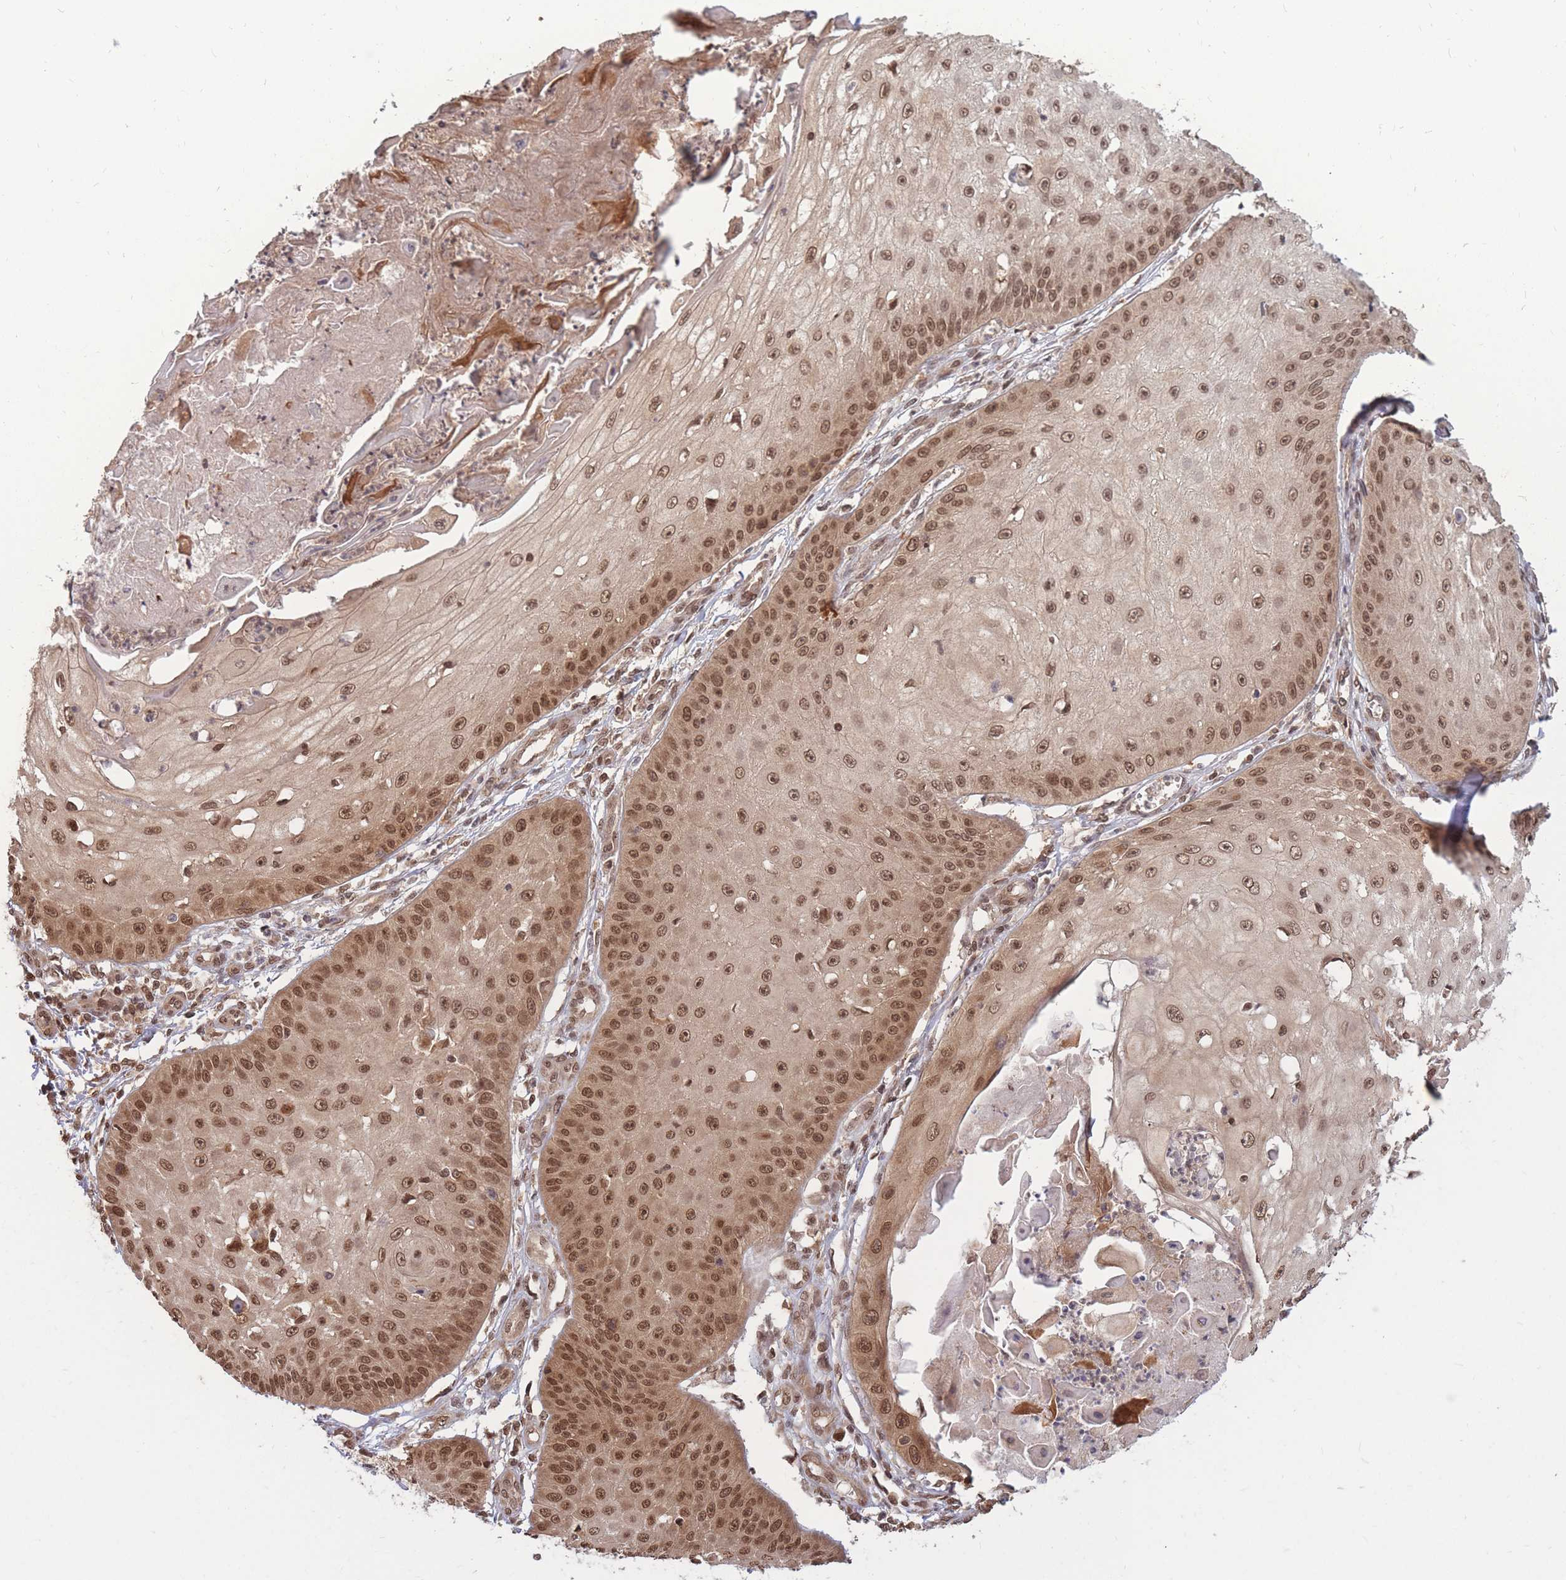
{"staining": {"intensity": "moderate", "quantity": ">75%", "location": "nuclear"}, "tissue": "skin cancer", "cell_type": "Tumor cells", "image_type": "cancer", "snomed": [{"axis": "morphology", "description": "Squamous cell carcinoma, NOS"}, {"axis": "topography", "description": "Skin"}], "caption": "Immunohistochemical staining of human squamous cell carcinoma (skin) displays moderate nuclear protein staining in about >75% of tumor cells.", "gene": "SRA1", "patient": {"sex": "male", "age": 70}}